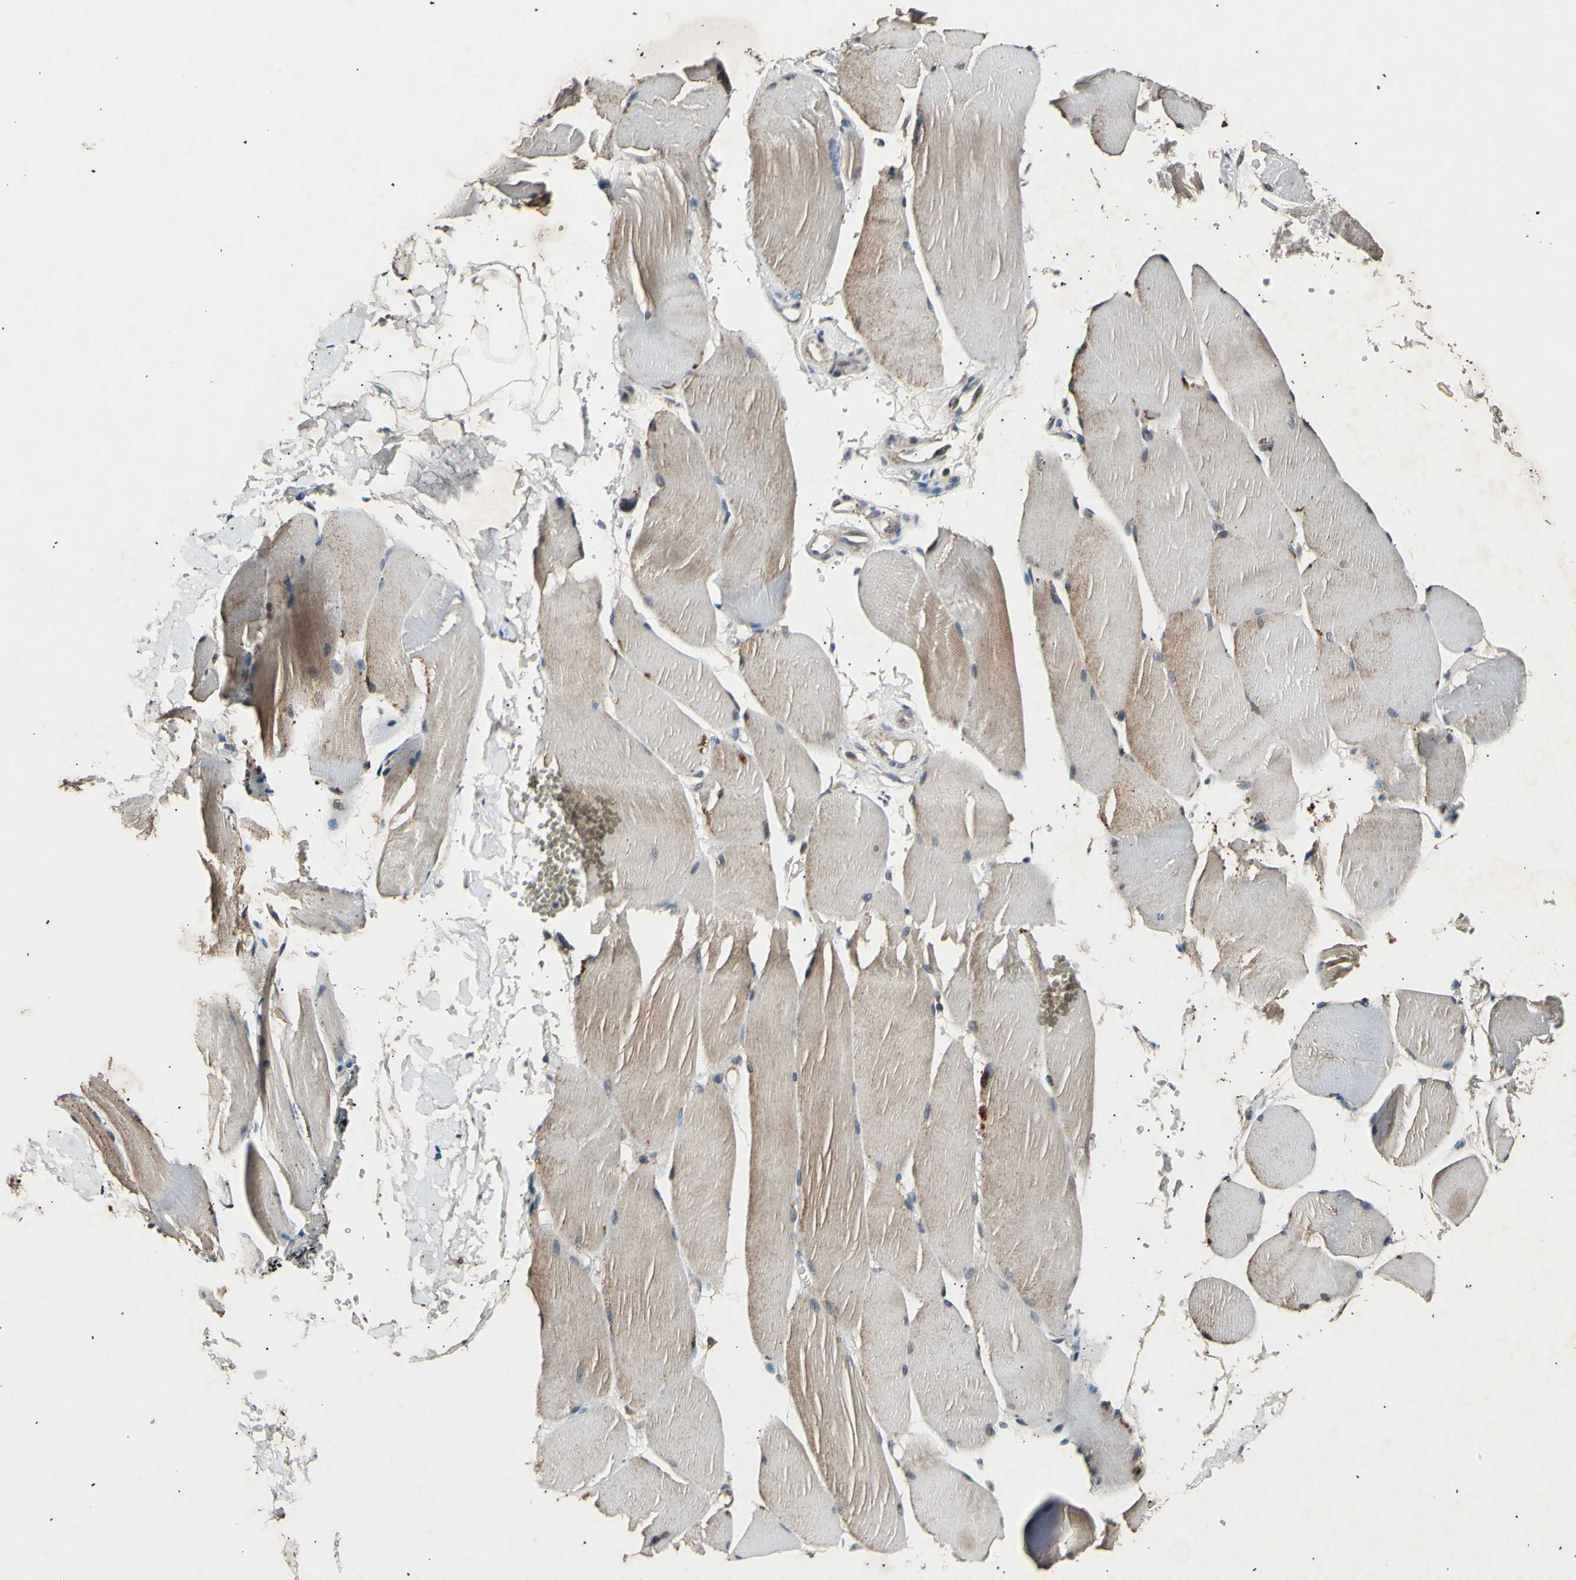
{"staining": {"intensity": "moderate", "quantity": ">75%", "location": "cytoplasmic/membranous"}, "tissue": "skeletal muscle", "cell_type": "Myocytes", "image_type": "normal", "snomed": [{"axis": "morphology", "description": "Normal tissue, NOS"}, {"axis": "topography", "description": "Skin"}, {"axis": "topography", "description": "Skeletal muscle"}], "caption": "Normal skeletal muscle was stained to show a protein in brown. There is medium levels of moderate cytoplasmic/membranous staining in approximately >75% of myocytes.", "gene": "ADCY3", "patient": {"sex": "male", "age": 83}}